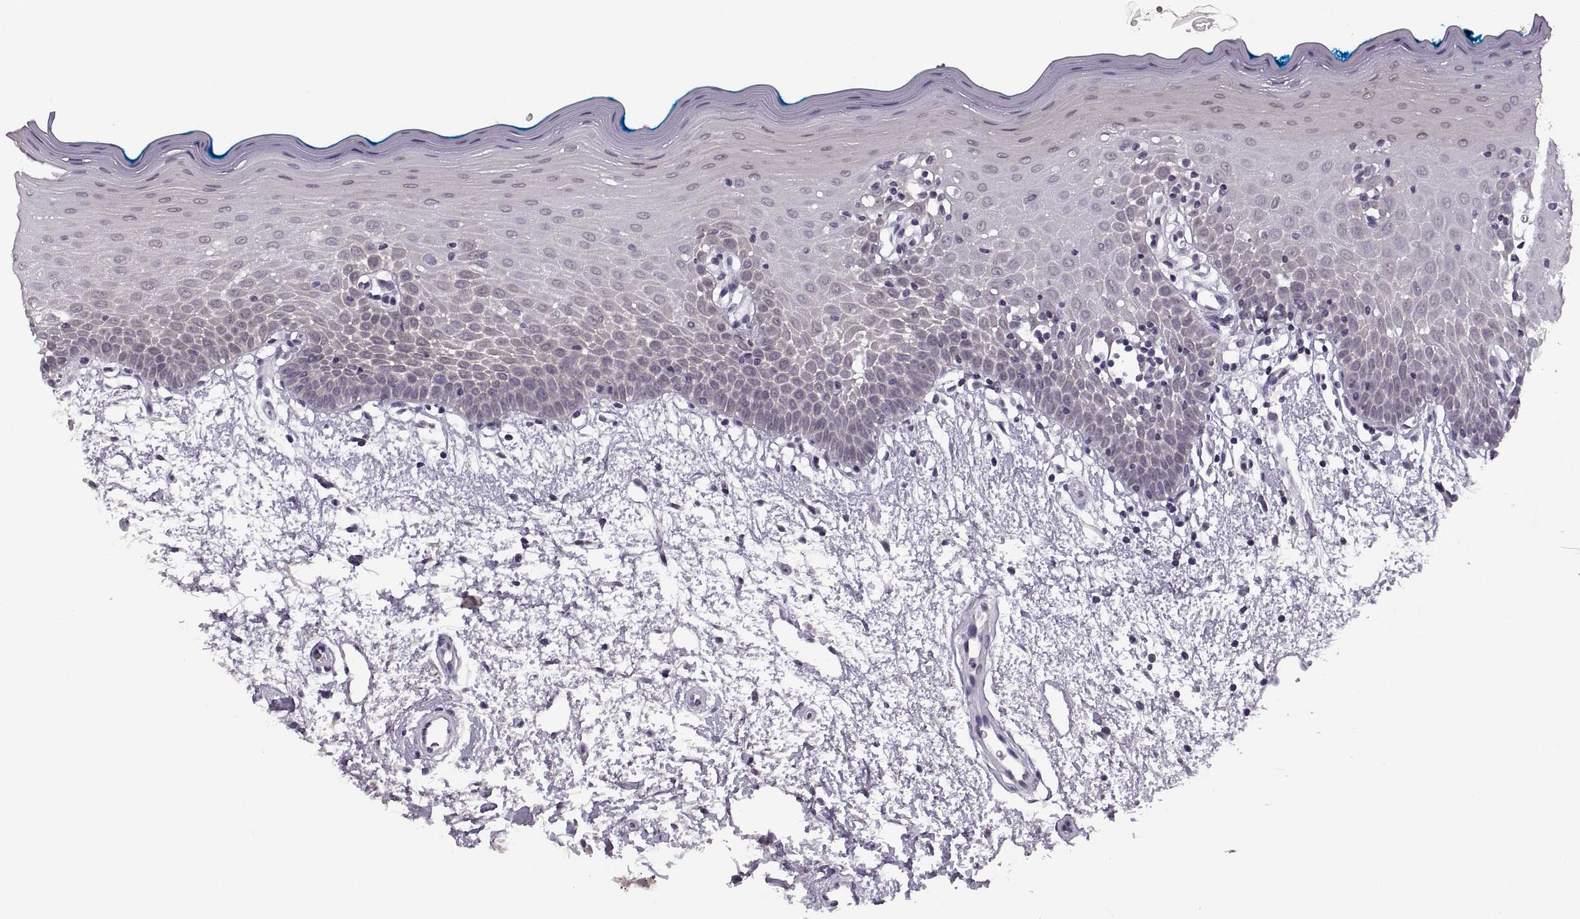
{"staining": {"intensity": "weak", "quantity": "<25%", "location": "cytoplasmic/membranous"}, "tissue": "oral mucosa", "cell_type": "Squamous epithelial cells", "image_type": "normal", "snomed": [{"axis": "morphology", "description": "Normal tissue, NOS"}, {"axis": "morphology", "description": "Squamous cell carcinoma, NOS"}, {"axis": "topography", "description": "Oral tissue"}, {"axis": "topography", "description": "Head-Neck"}], "caption": "Immunohistochemistry (IHC) micrograph of benign oral mucosa stained for a protein (brown), which shows no staining in squamous epithelial cells. (Stains: DAB immunohistochemistry (IHC) with hematoxylin counter stain, Microscopy: brightfield microscopy at high magnification).", "gene": "OTP", "patient": {"sex": "female", "age": 75}}